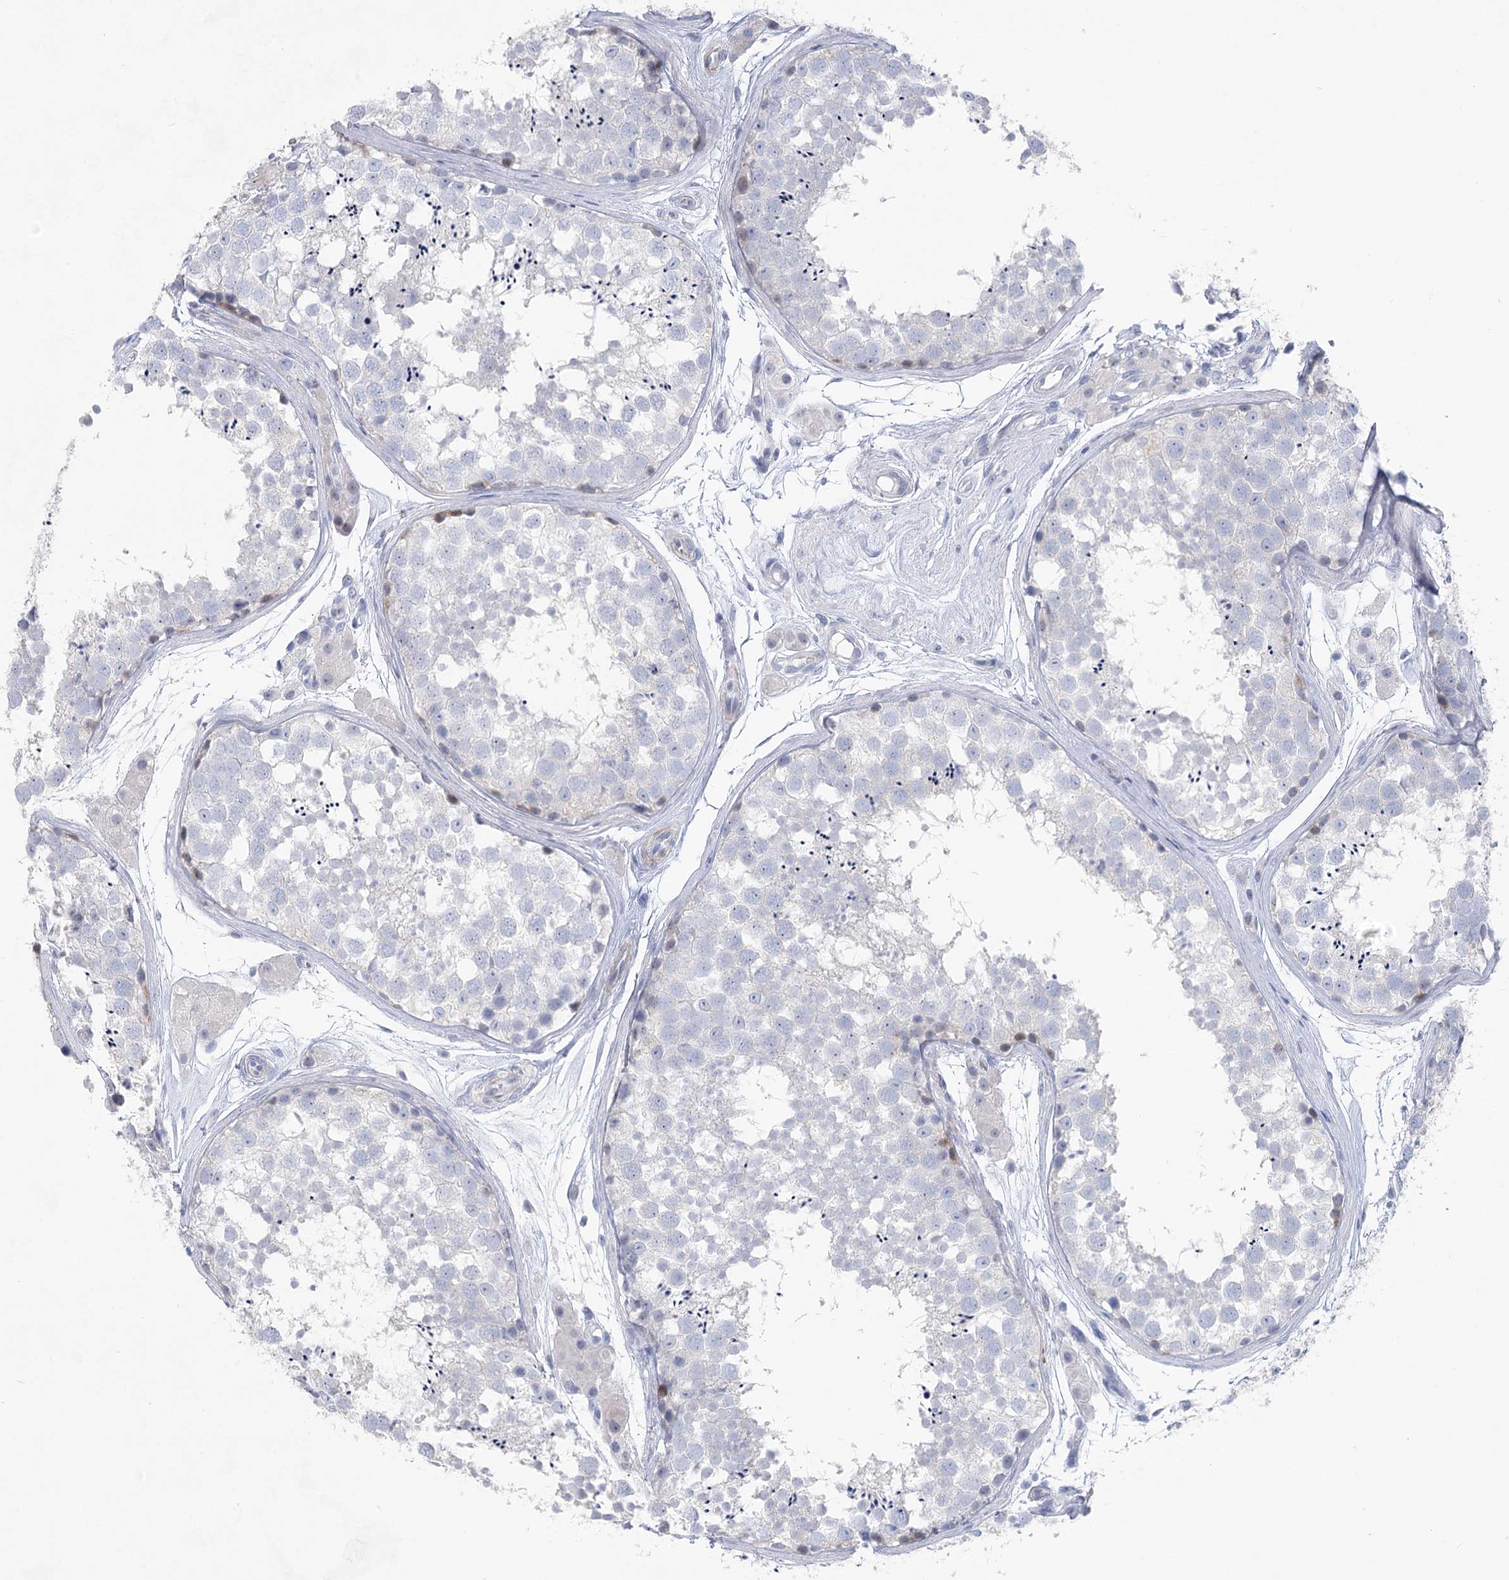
{"staining": {"intensity": "weak", "quantity": "<25%", "location": "nuclear"}, "tissue": "testis", "cell_type": "Cells in seminiferous ducts", "image_type": "normal", "snomed": [{"axis": "morphology", "description": "Normal tissue, NOS"}, {"axis": "topography", "description": "Testis"}], "caption": "Histopathology image shows no protein expression in cells in seminiferous ducts of unremarkable testis. The staining was performed using DAB (3,3'-diaminobenzidine) to visualize the protein expression in brown, while the nuclei were stained in blue with hematoxylin (Magnification: 20x).", "gene": "WDR74", "patient": {"sex": "male", "age": 56}}